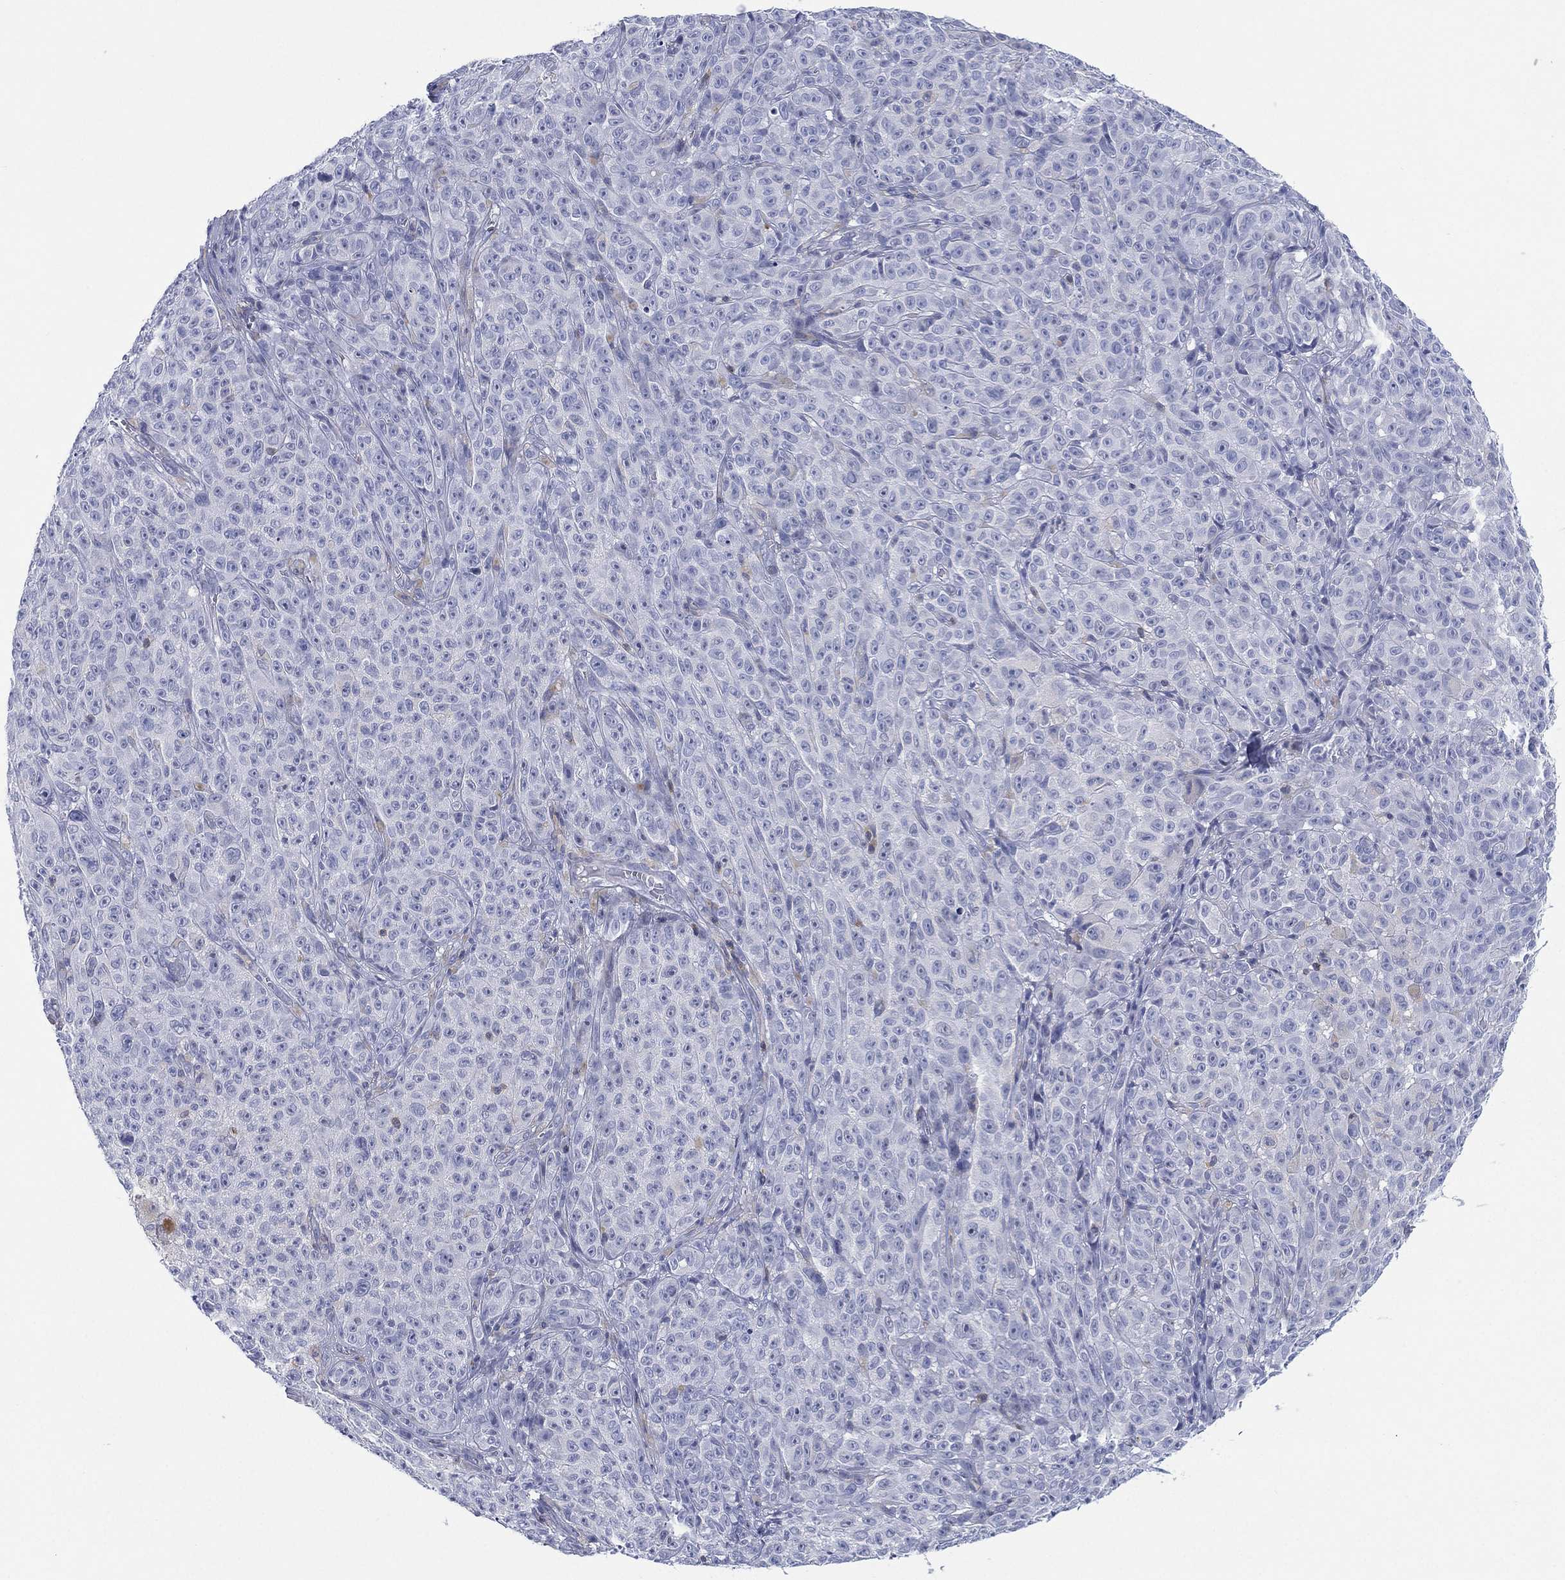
{"staining": {"intensity": "negative", "quantity": "none", "location": "none"}, "tissue": "melanoma", "cell_type": "Tumor cells", "image_type": "cancer", "snomed": [{"axis": "morphology", "description": "Malignant melanoma, NOS"}, {"axis": "topography", "description": "Skin"}], "caption": "Tumor cells show no significant protein positivity in malignant melanoma.", "gene": "SEPTIN1", "patient": {"sex": "female", "age": 82}}